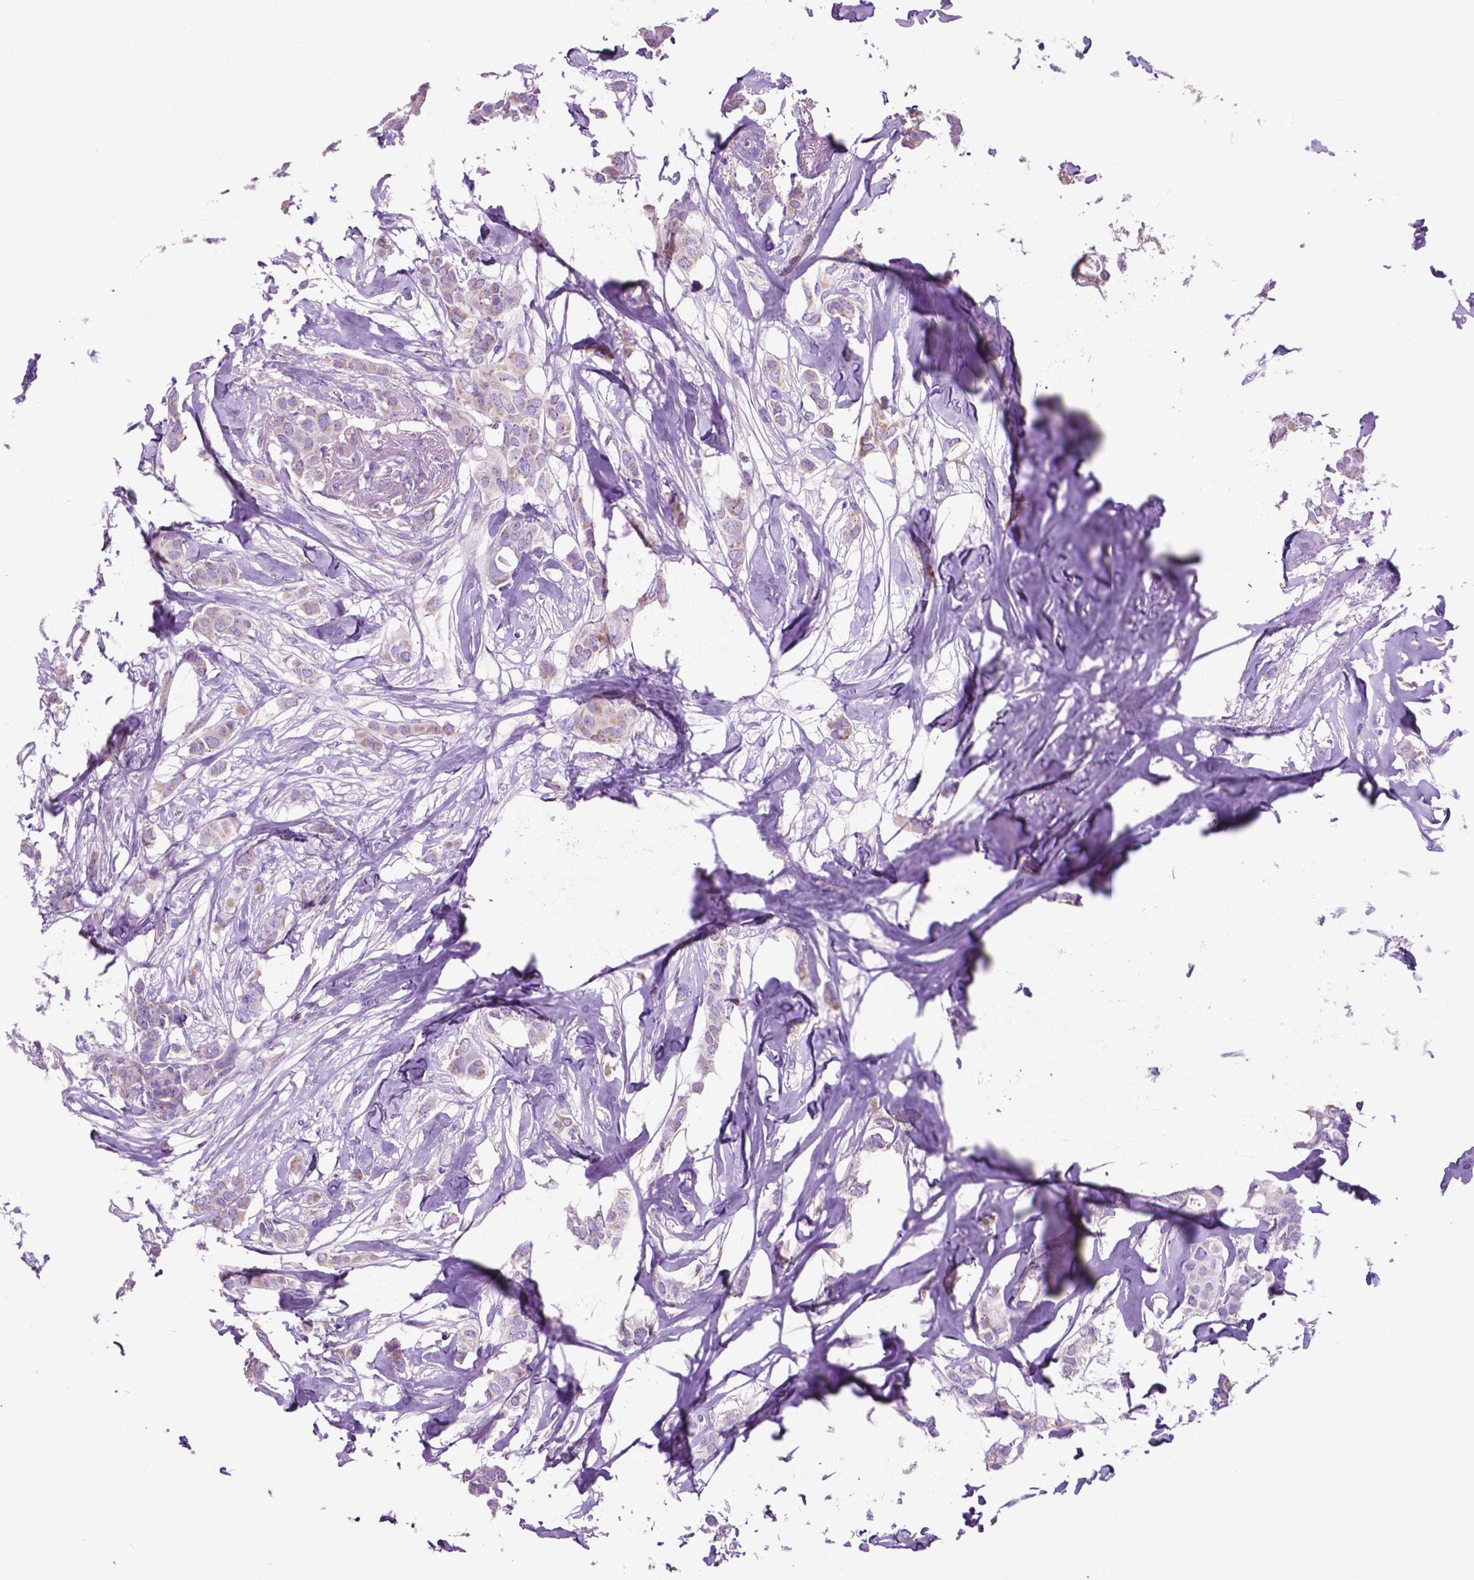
{"staining": {"intensity": "weak", "quantity": "25%-75%", "location": "cytoplasmic/membranous"}, "tissue": "breast cancer", "cell_type": "Tumor cells", "image_type": "cancer", "snomed": [{"axis": "morphology", "description": "Duct carcinoma"}, {"axis": "topography", "description": "Breast"}], "caption": "A brown stain shows weak cytoplasmic/membranous positivity of a protein in human breast infiltrating ductal carcinoma tumor cells.", "gene": "PHYHIP", "patient": {"sex": "female", "age": 62}}